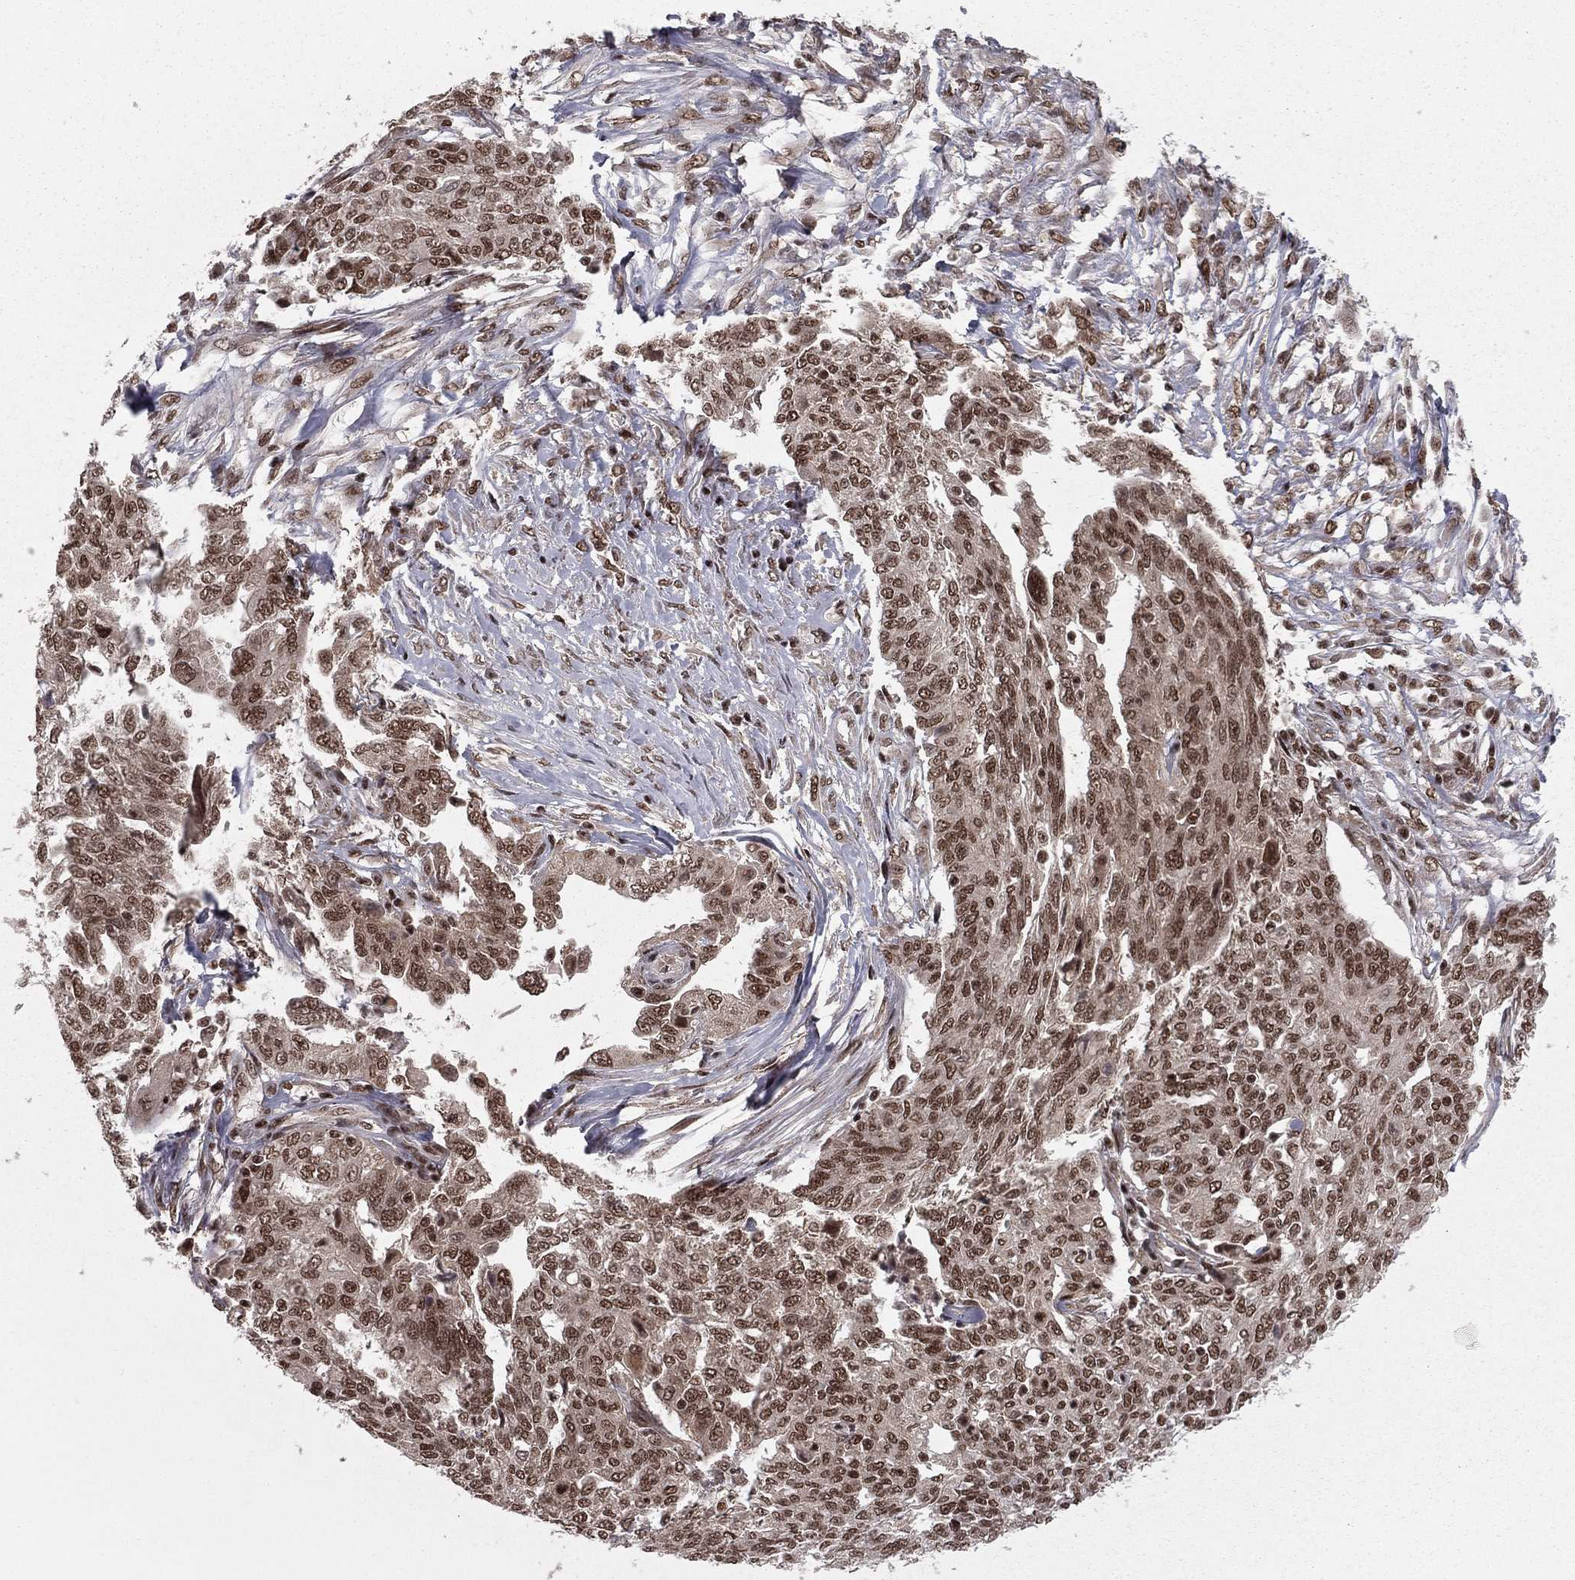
{"staining": {"intensity": "moderate", "quantity": ">75%", "location": "nuclear"}, "tissue": "ovarian cancer", "cell_type": "Tumor cells", "image_type": "cancer", "snomed": [{"axis": "morphology", "description": "Cystadenocarcinoma, serous, NOS"}, {"axis": "topography", "description": "Ovary"}], "caption": "The immunohistochemical stain highlights moderate nuclear positivity in tumor cells of ovarian cancer (serous cystadenocarcinoma) tissue.", "gene": "NFYB", "patient": {"sex": "female", "age": 67}}